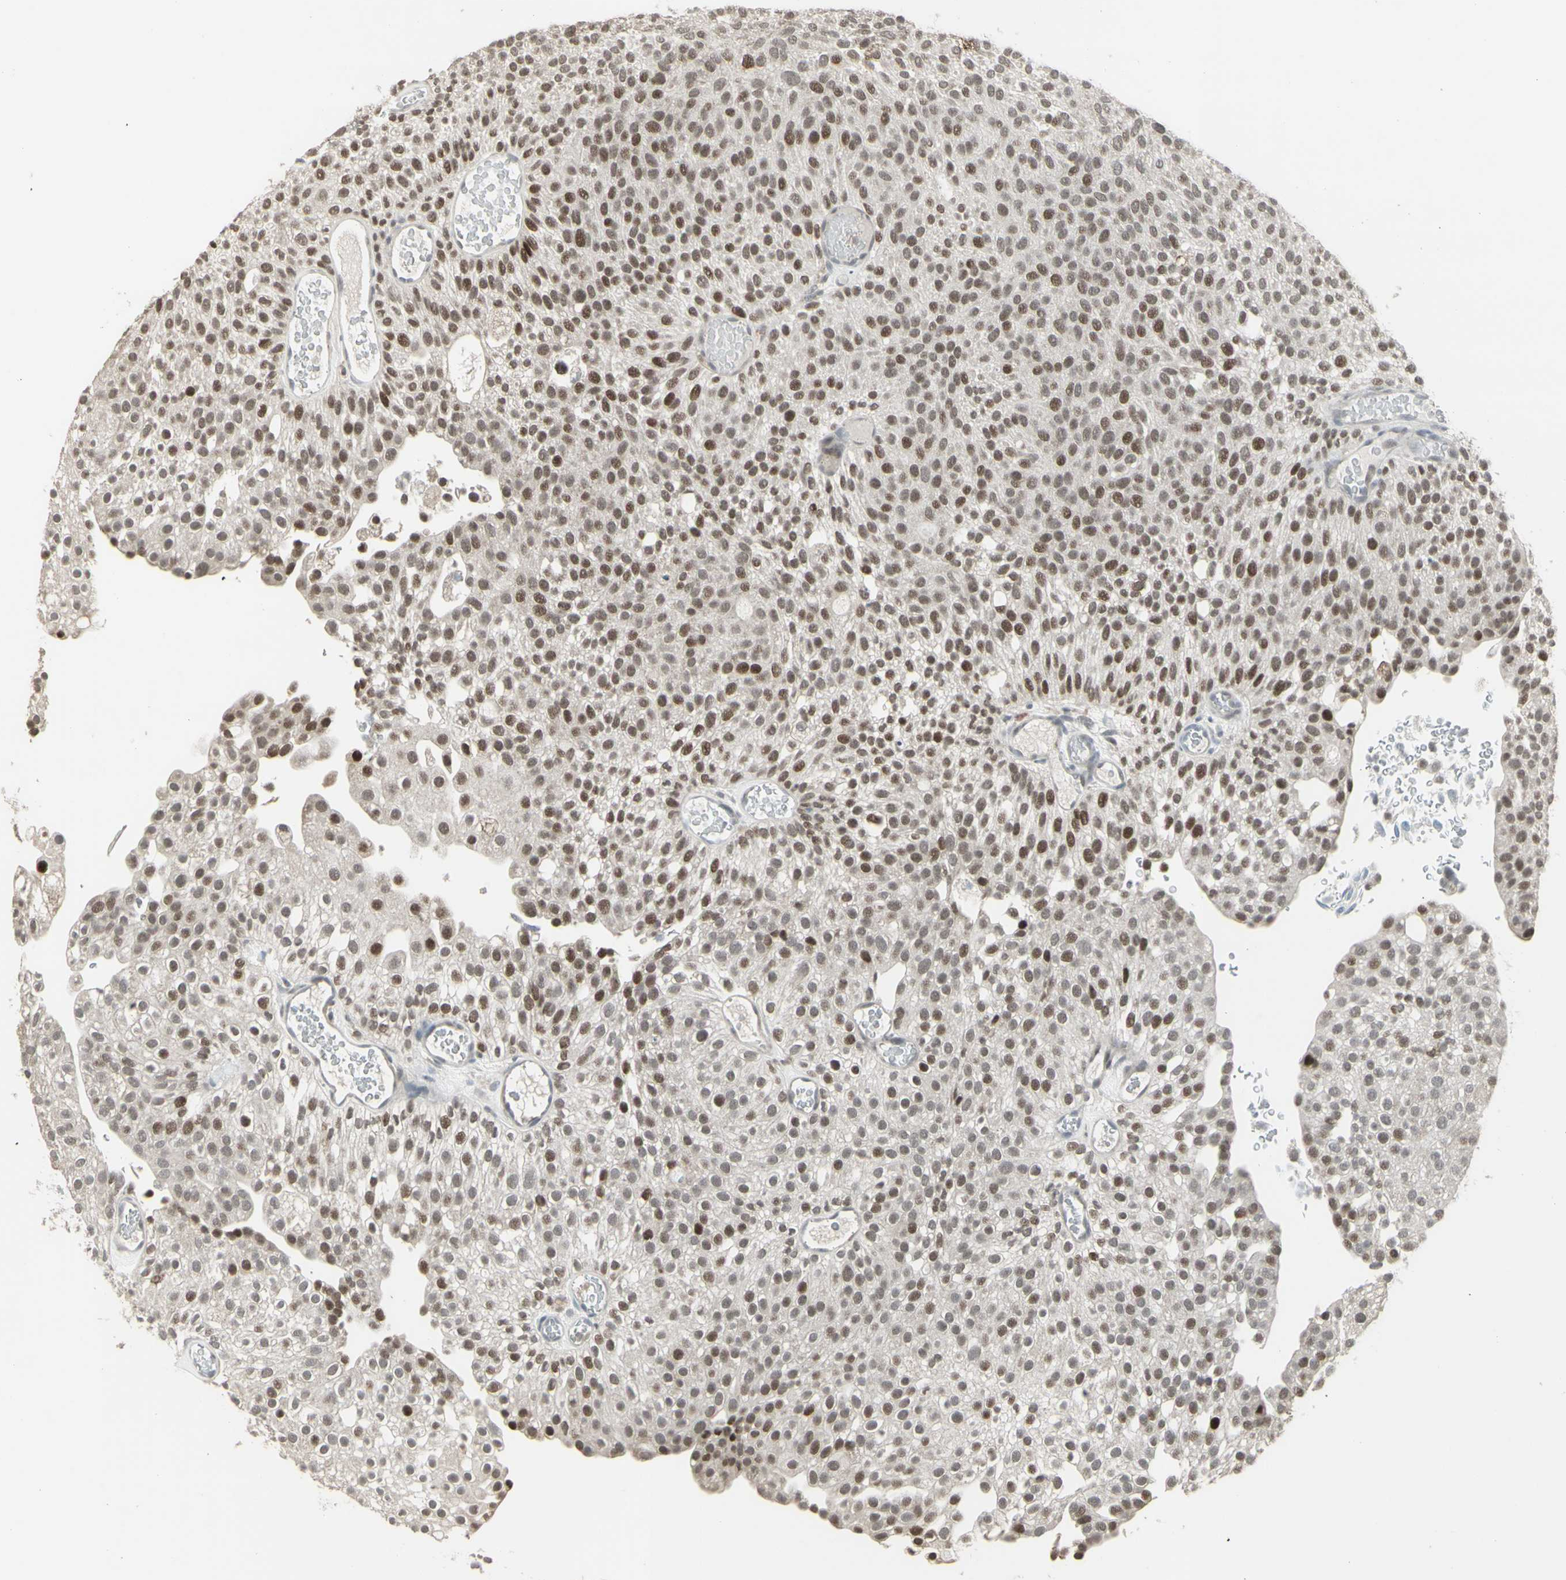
{"staining": {"intensity": "moderate", "quantity": "25%-75%", "location": "nuclear"}, "tissue": "urothelial cancer", "cell_type": "Tumor cells", "image_type": "cancer", "snomed": [{"axis": "morphology", "description": "Urothelial carcinoma, Low grade"}, {"axis": "topography", "description": "Urinary bladder"}], "caption": "IHC image of low-grade urothelial carcinoma stained for a protein (brown), which demonstrates medium levels of moderate nuclear positivity in approximately 25%-75% of tumor cells.", "gene": "SAMSN1", "patient": {"sex": "male", "age": 78}}